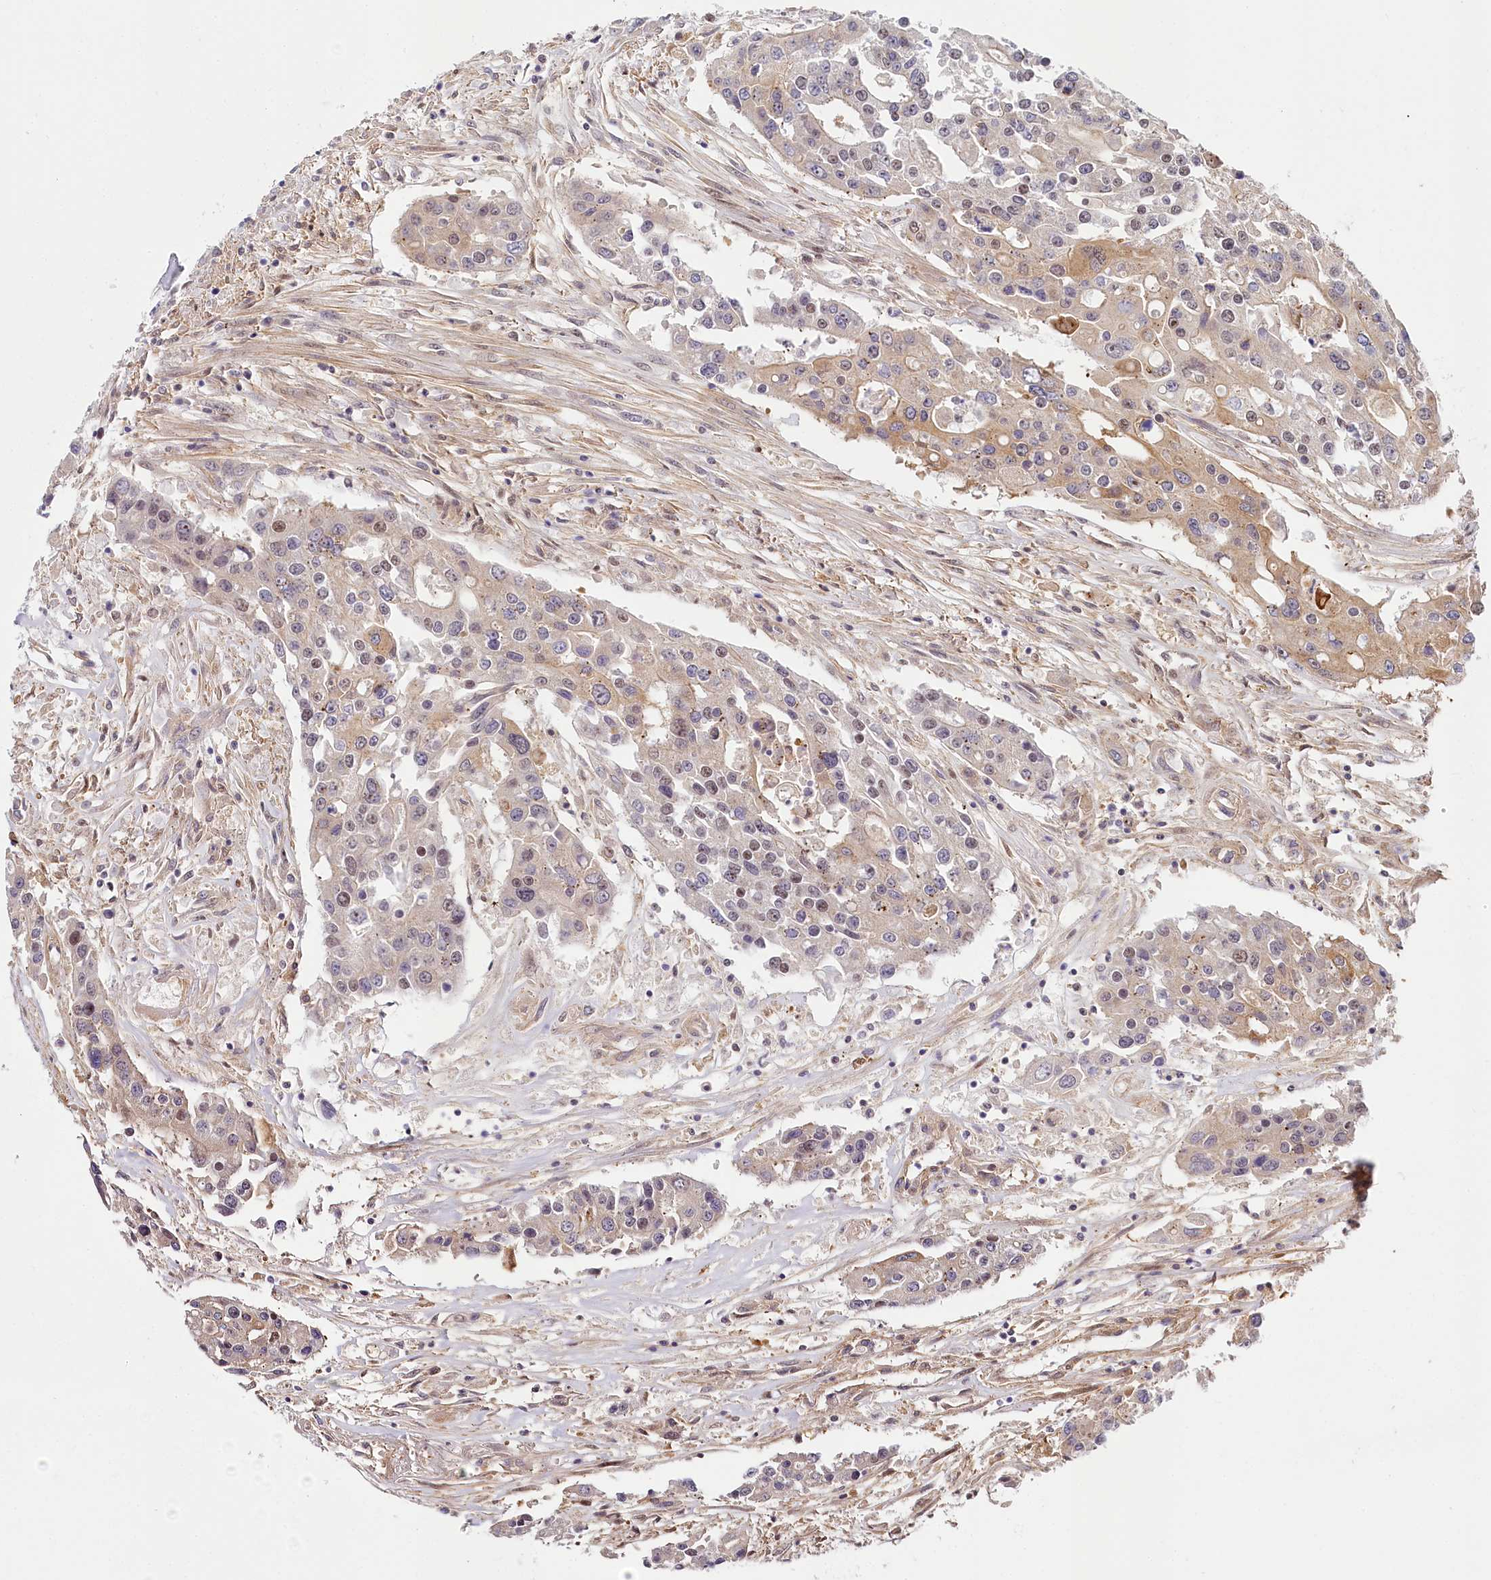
{"staining": {"intensity": "weak", "quantity": "<25%", "location": "cytoplasmic/membranous,nuclear"}, "tissue": "colorectal cancer", "cell_type": "Tumor cells", "image_type": "cancer", "snomed": [{"axis": "morphology", "description": "Adenocarcinoma, NOS"}, {"axis": "topography", "description": "Colon"}], "caption": "This is an immunohistochemistry (IHC) micrograph of human colorectal cancer. There is no positivity in tumor cells.", "gene": "TUBGCP2", "patient": {"sex": "male", "age": 77}}